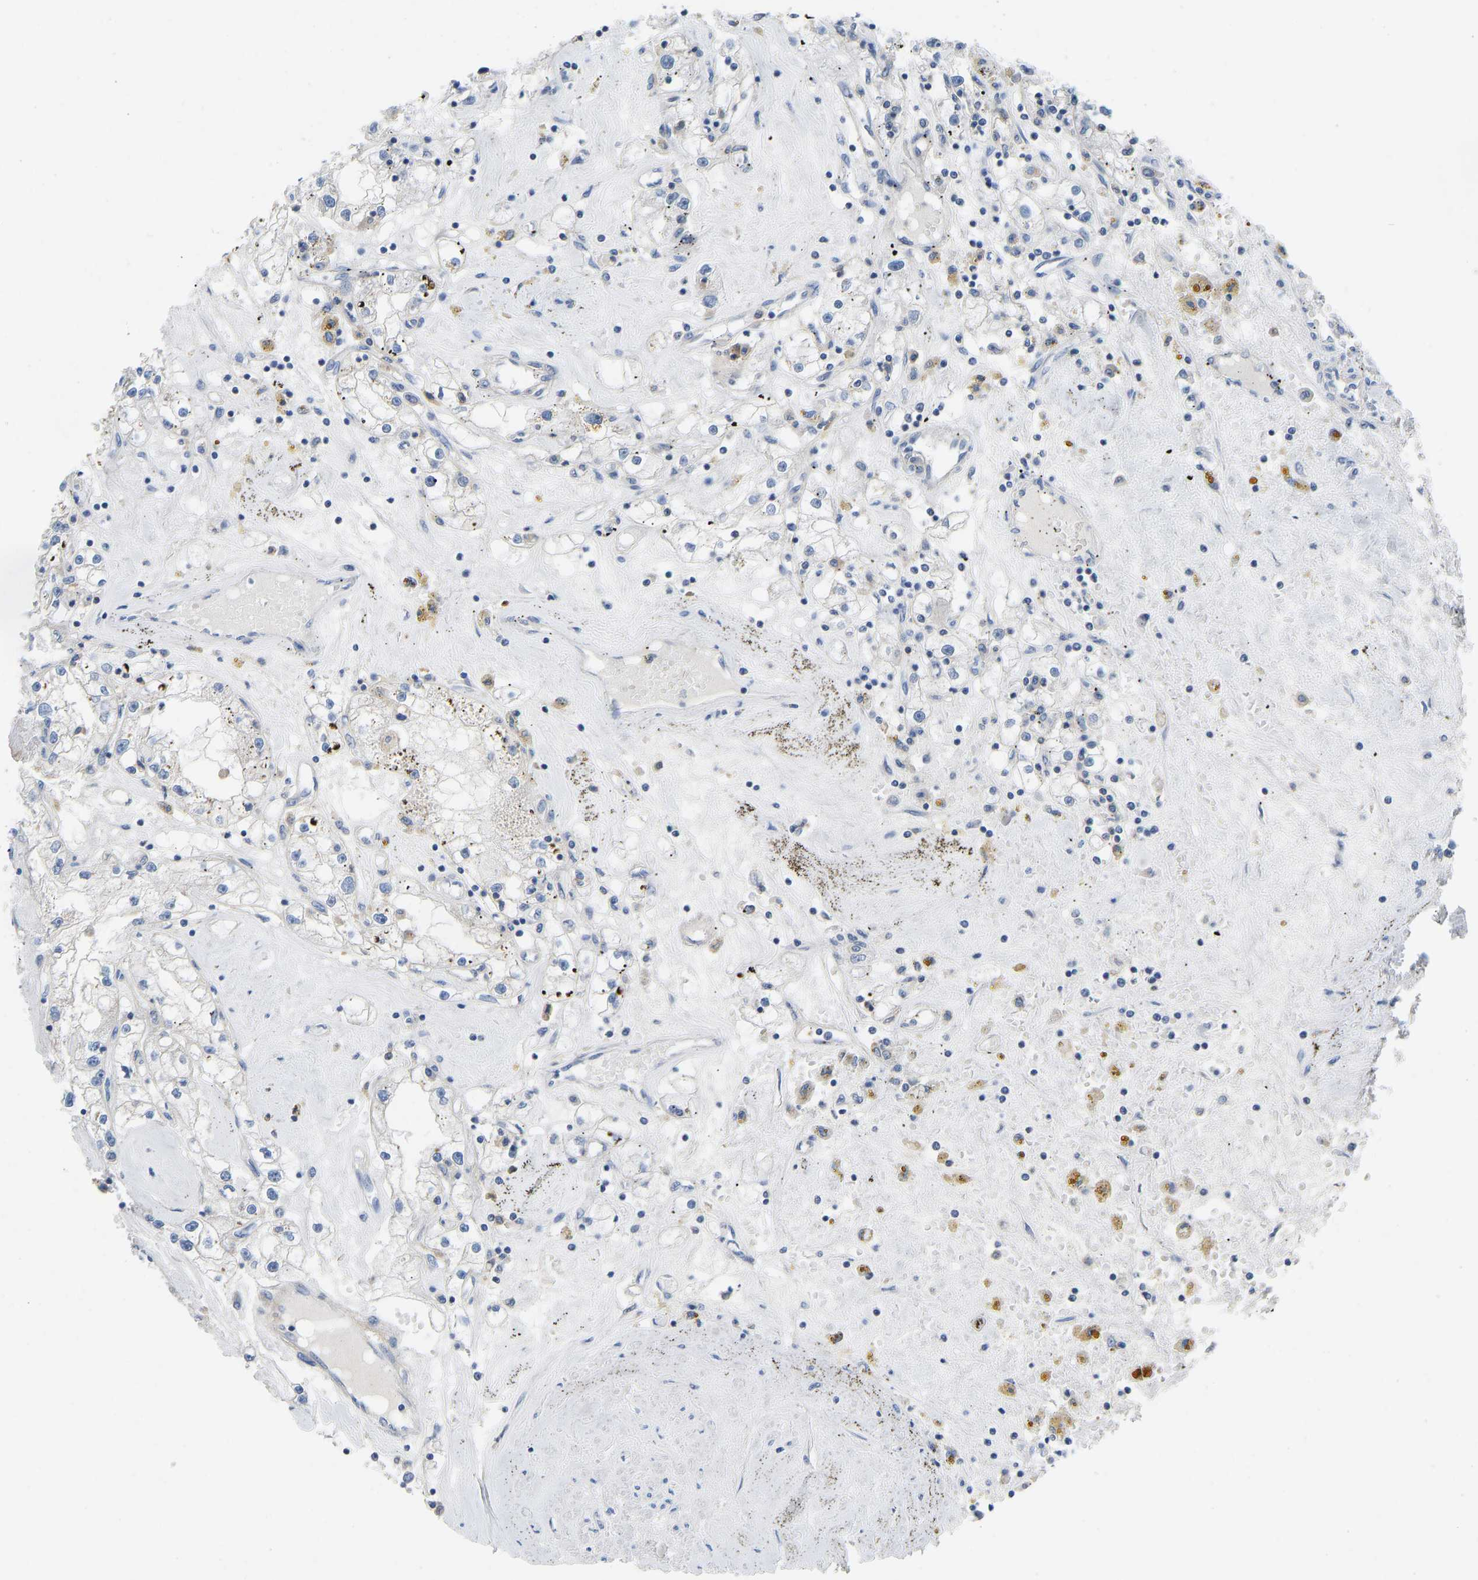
{"staining": {"intensity": "negative", "quantity": "none", "location": "none"}, "tissue": "renal cancer", "cell_type": "Tumor cells", "image_type": "cancer", "snomed": [{"axis": "morphology", "description": "Adenocarcinoma, NOS"}, {"axis": "topography", "description": "Kidney"}], "caption": "Tumor cells are negative for brown protein staining in renal adenocarcinoma.", "gene": "NDRG3", "patient": {"sex": "male", "age": 56}}